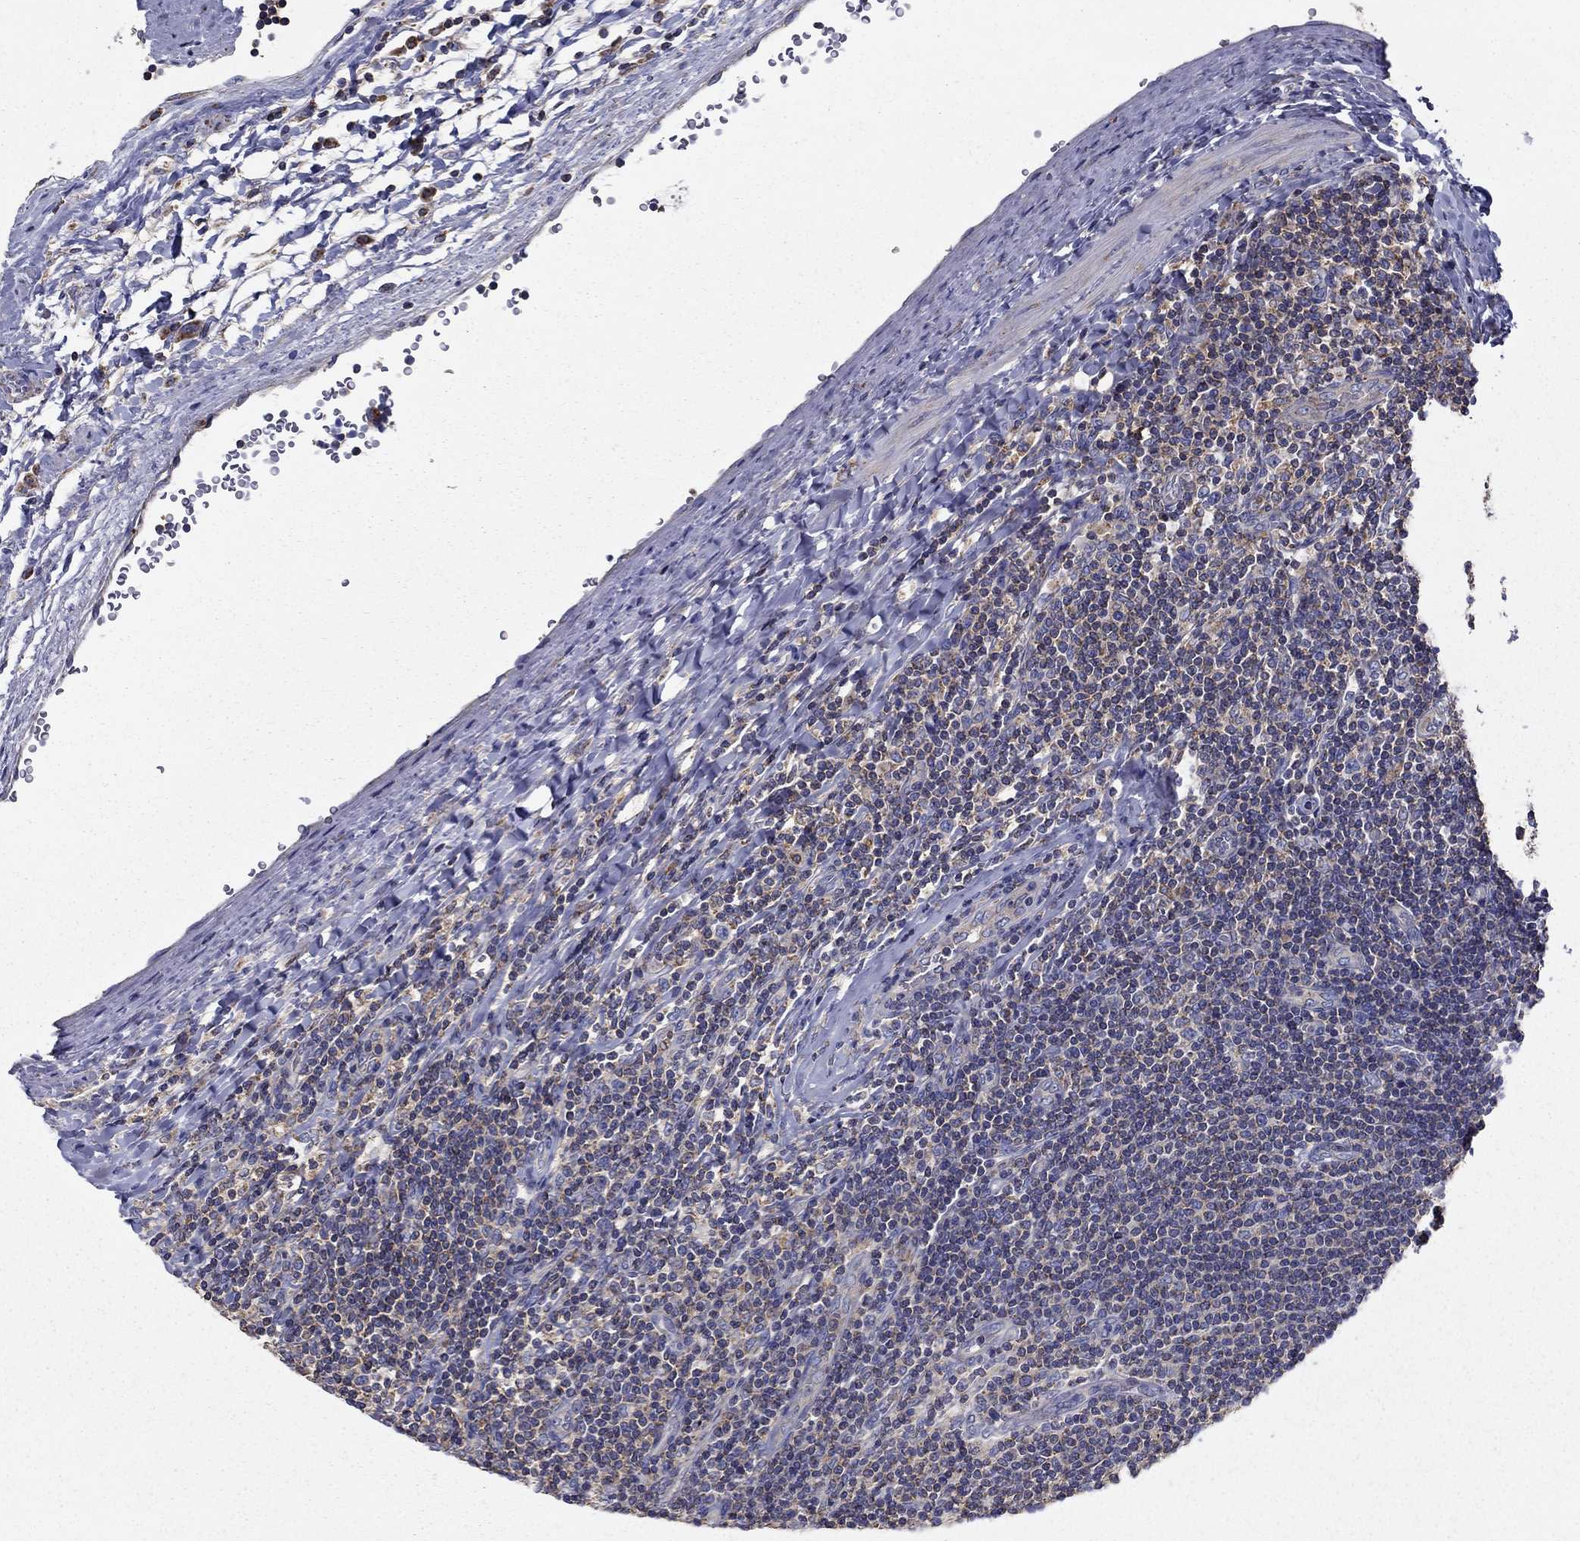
{"staining": {"intensity": "weak", "quantity": "<25%", "location": "cytoplasmic/membranous"}, "tissue": "lymphoma", "cell_type": "Tumor cells", "image_type": "cancer", "snomed": [{"axis": "morphology", "description": "Hodgkin's disease, NOS"}, {"axis": "topography", "description": "Lymph node"}], "caption": "This is an immunohistochemistry (IHC) photomicrograph of Hodgkin's disease. There is no staining in tumor cells.", "gene": "NME5", "patient": {"sex": "male", "age": 40}}